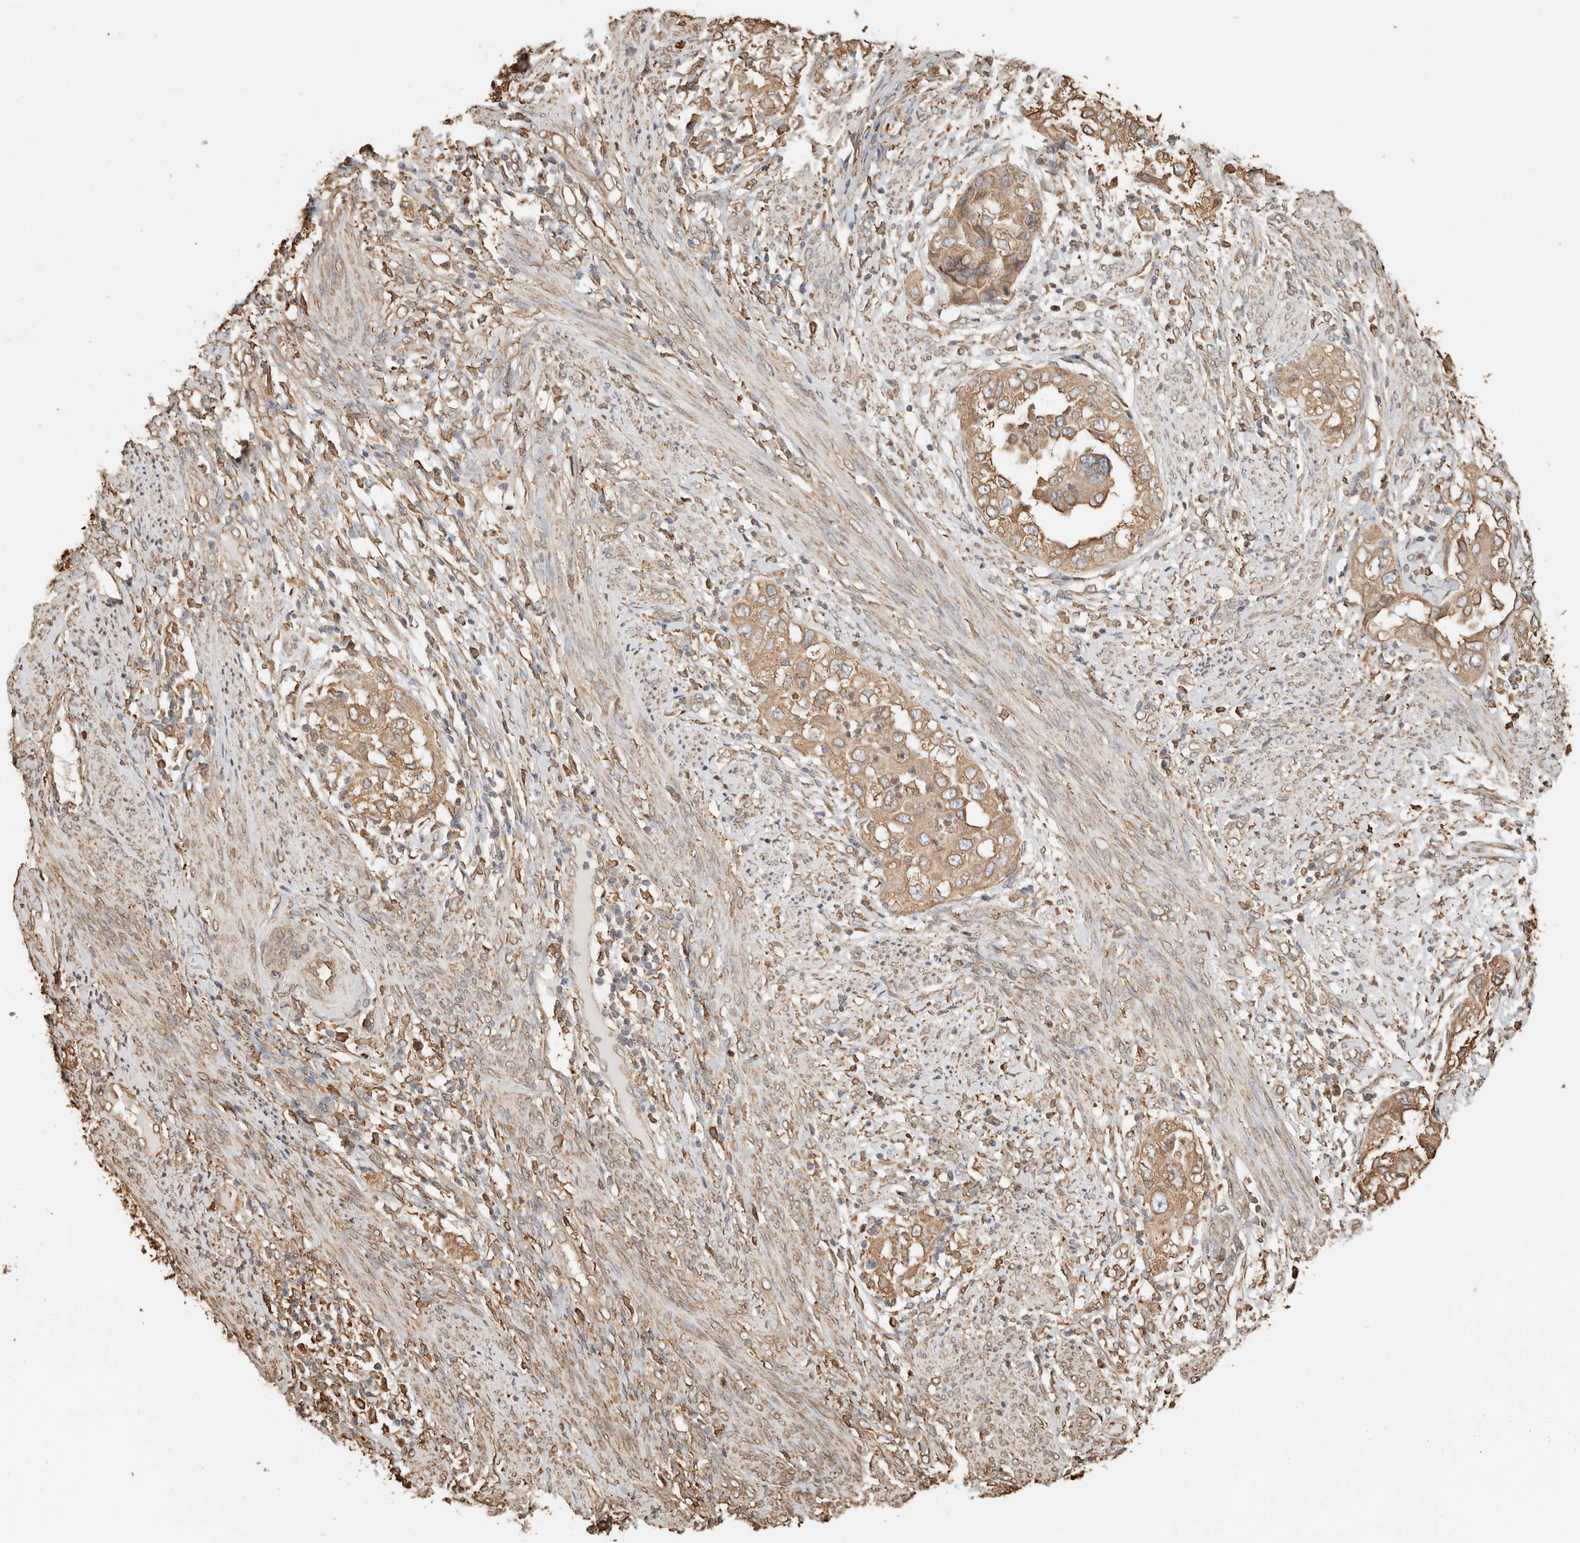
{"staining": {"intensity": "moderate", "quantity": ">75%", "location": "cytoplasmic/membranous"}, "tissue": "endometrial cancer", "cell_type": "Tumor cells", "image_type": "cancer", "snomed": [{"axis": "morphology", "description": "Adenocarcinoma, NOS"}, {"axis": "topography", "description": "Endometrium"}], "caption": "A brown stain highlights moderate cytoplasmic/membranous staining of a protein in human endometrial adenocarcinoma tumor cells.", "gene": "ARHGEF10L", "patient": {"sex": "female", "age": 85}}